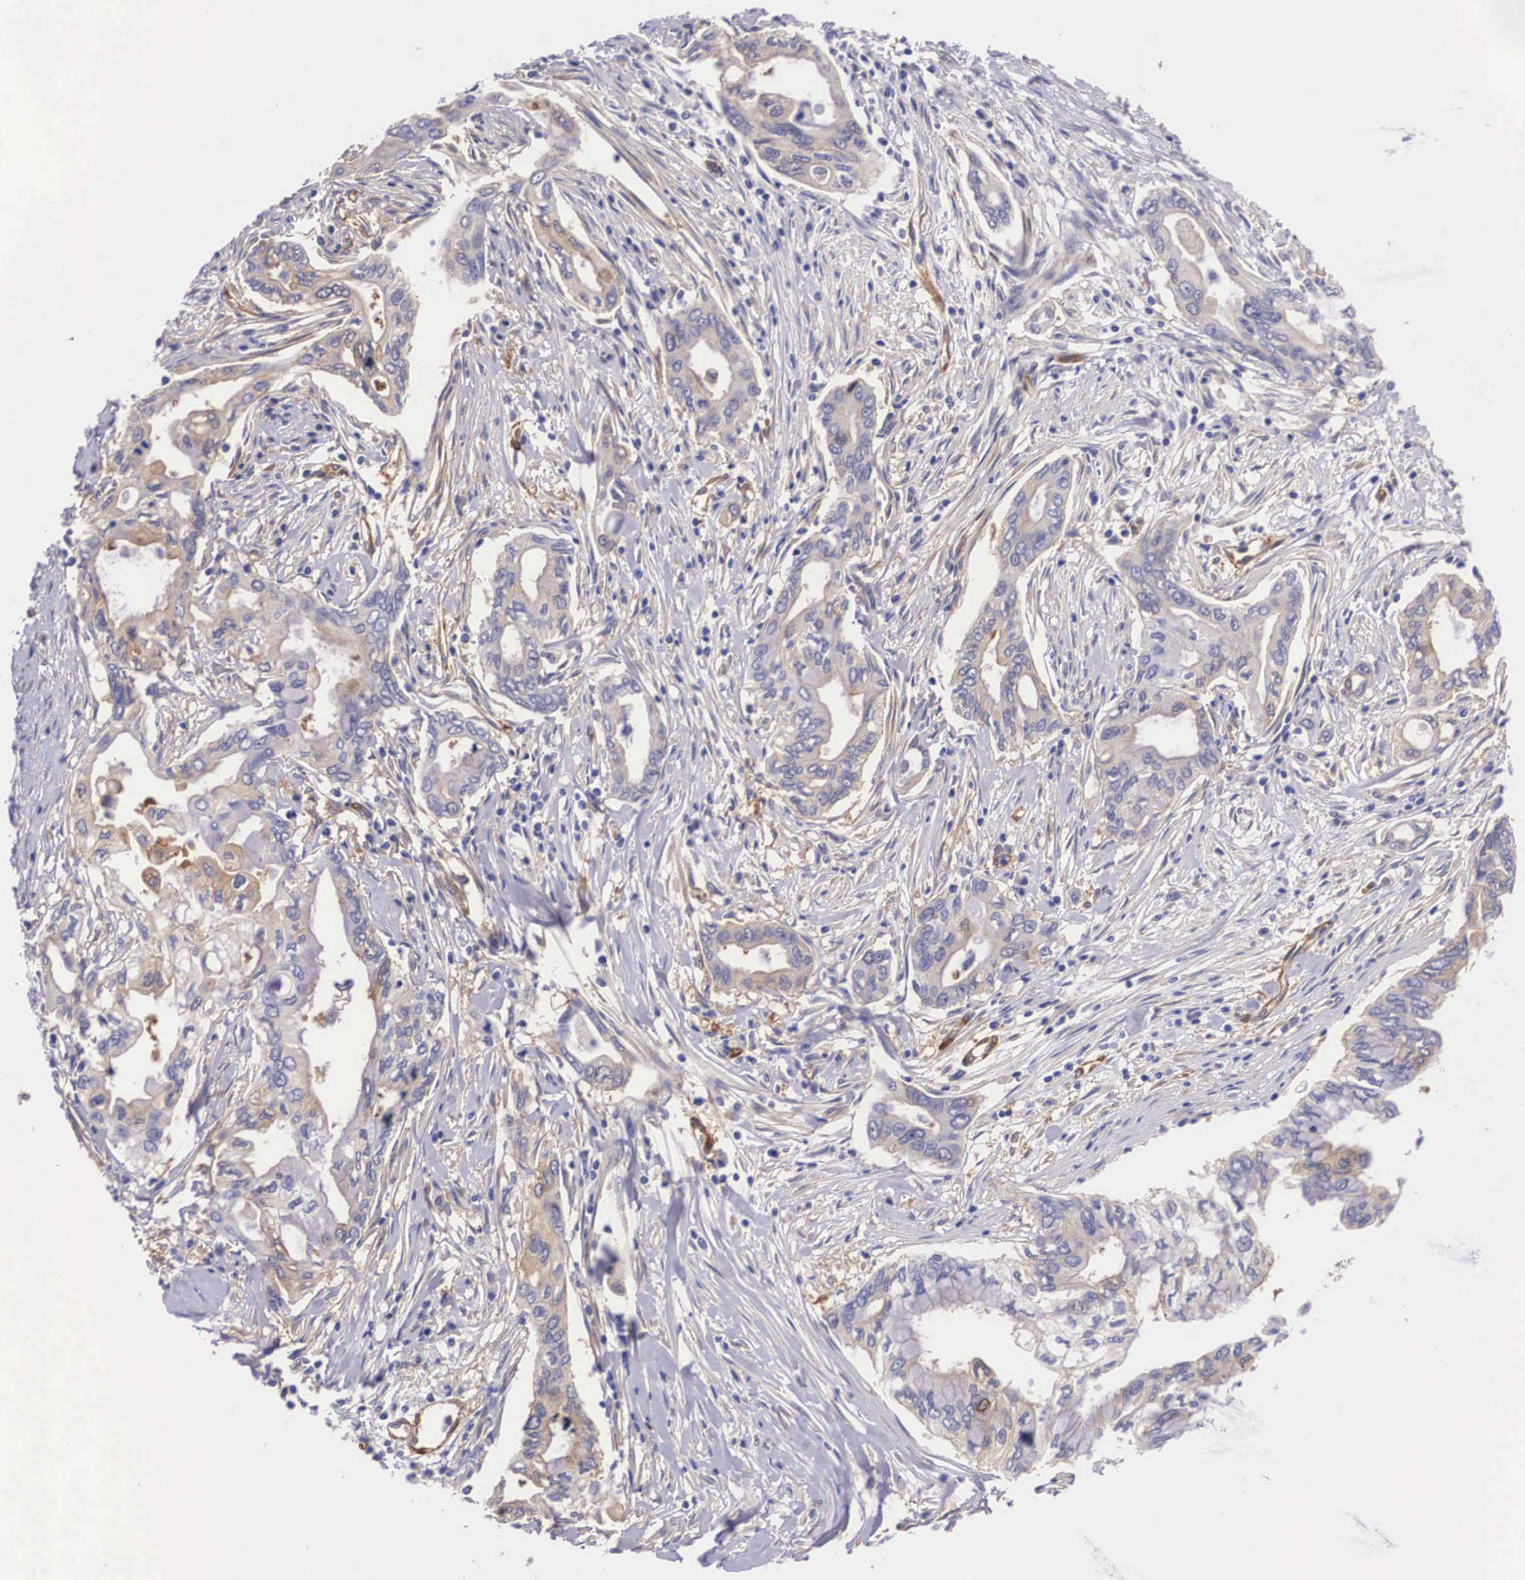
{"staining": {"intensity": "strong", "quantity": "25%-75%", "location": "cytoplasmic/membranous"}, "tissue": "pancreatic cancer", "cell_type": "Tumor cells", "image_type": "cancer", "snomed": [{"axis": "morphology", "description": "Adenocarcinoma, NOS"}, {"axis": "topography", "description": "Pancreas"}], "caption": "High-power microscopy captured an immunohistochemistry photomicrograph of pancreatic cancer, revealing strong cytoplasmic/membranous expression in about 25%-75% of tumor cells.", "gene": "BCAR1", "patient": {"sex": "female", "age": 57}}